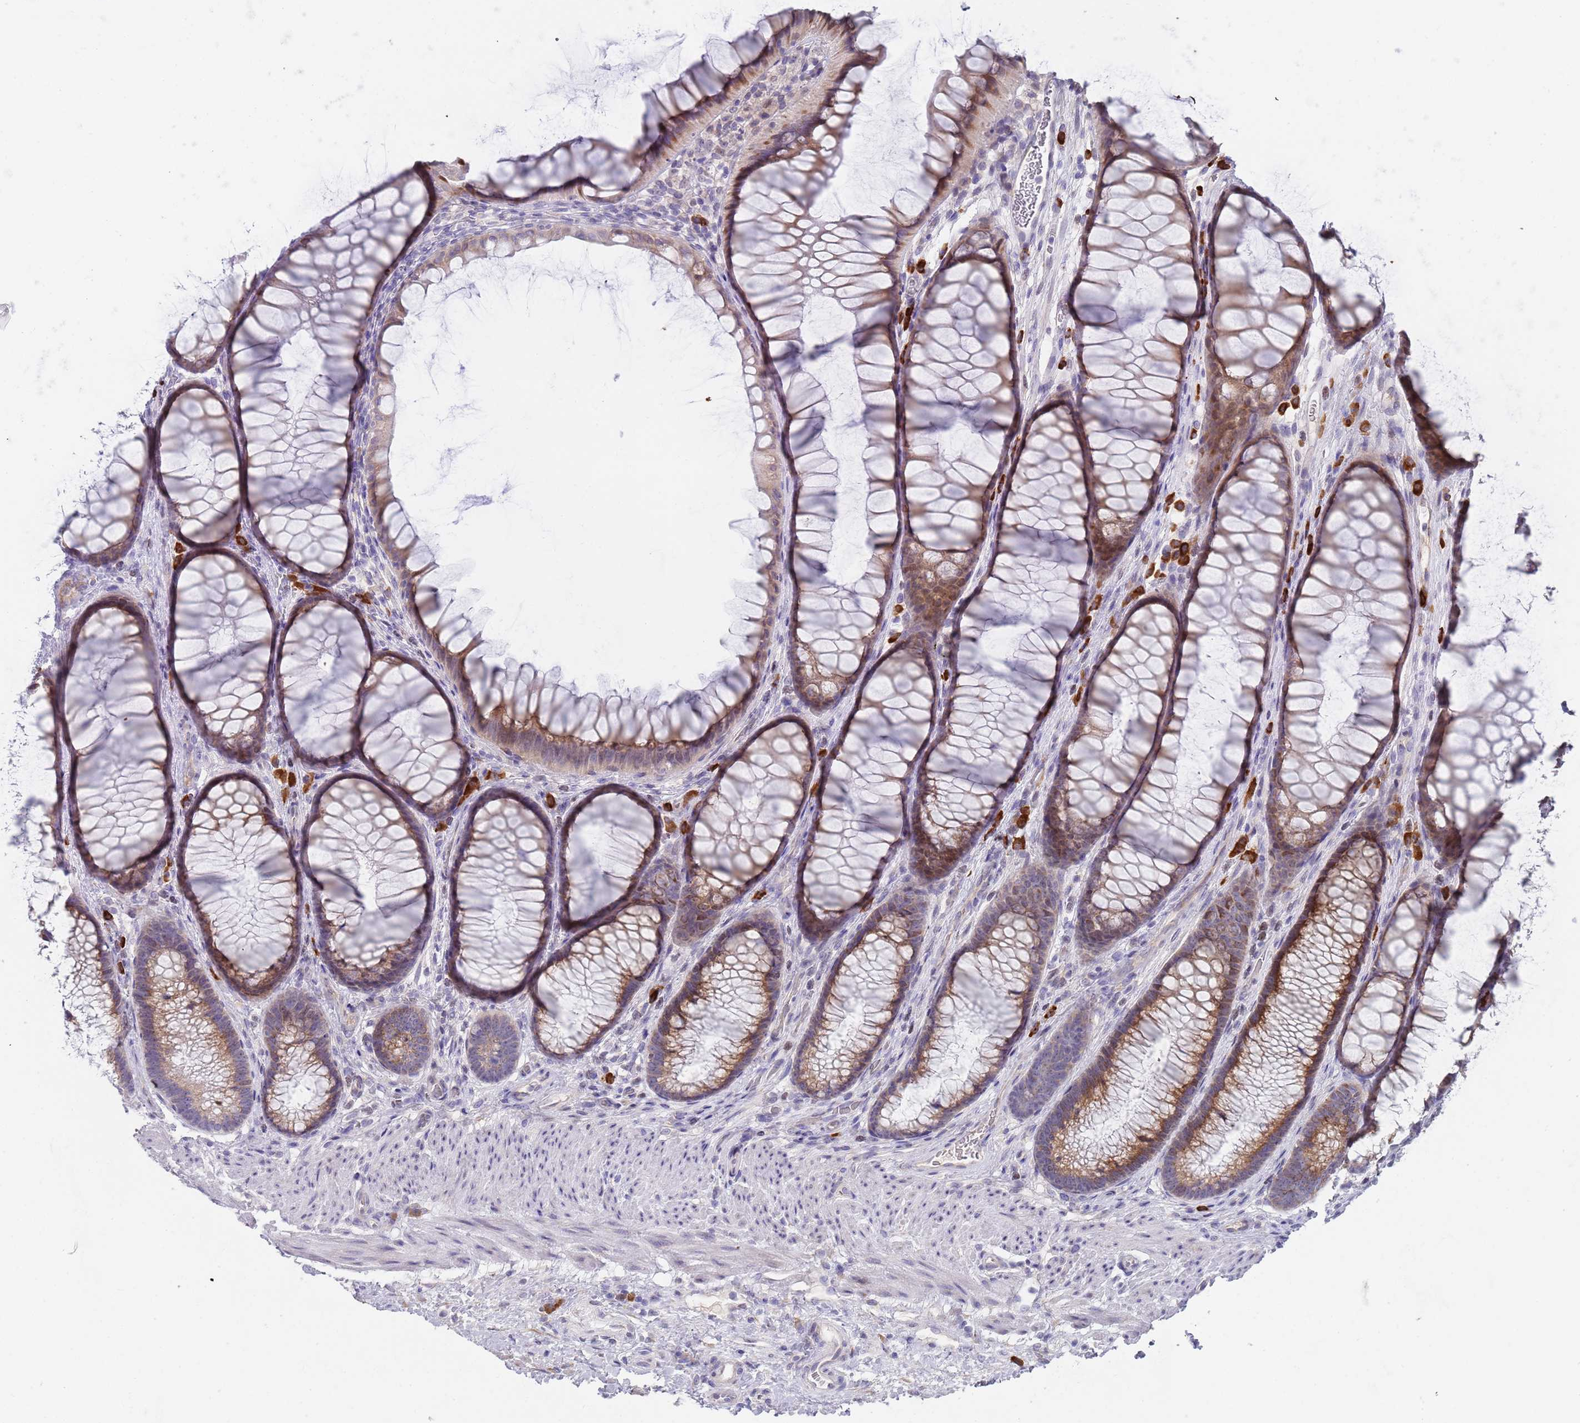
{"staining": {"intensity": "negative", "quantity": "none", "location": "none"}, "tissue": "colon", "cell_type": "Endothelial cells", "image_type": "normal", "snomed": [{"axis": "morphology", "description": "Normal tissue, NOS"}, {"axis": "topography", "description": "Colon"}], "caption": "DAB (3,3'-diaminobenzidine) immunohistochemical staining of unremarkable human colon displays no significant positivity in endothelial cells. Brightfield microscopy of IHC stained with DAB (3,3'-diaminobenzidine) (brown) and hematoxylin (blue), captured at high magnification.", "gene": "TNRC6C", "patient": {"sex": "female", "age": 82}}